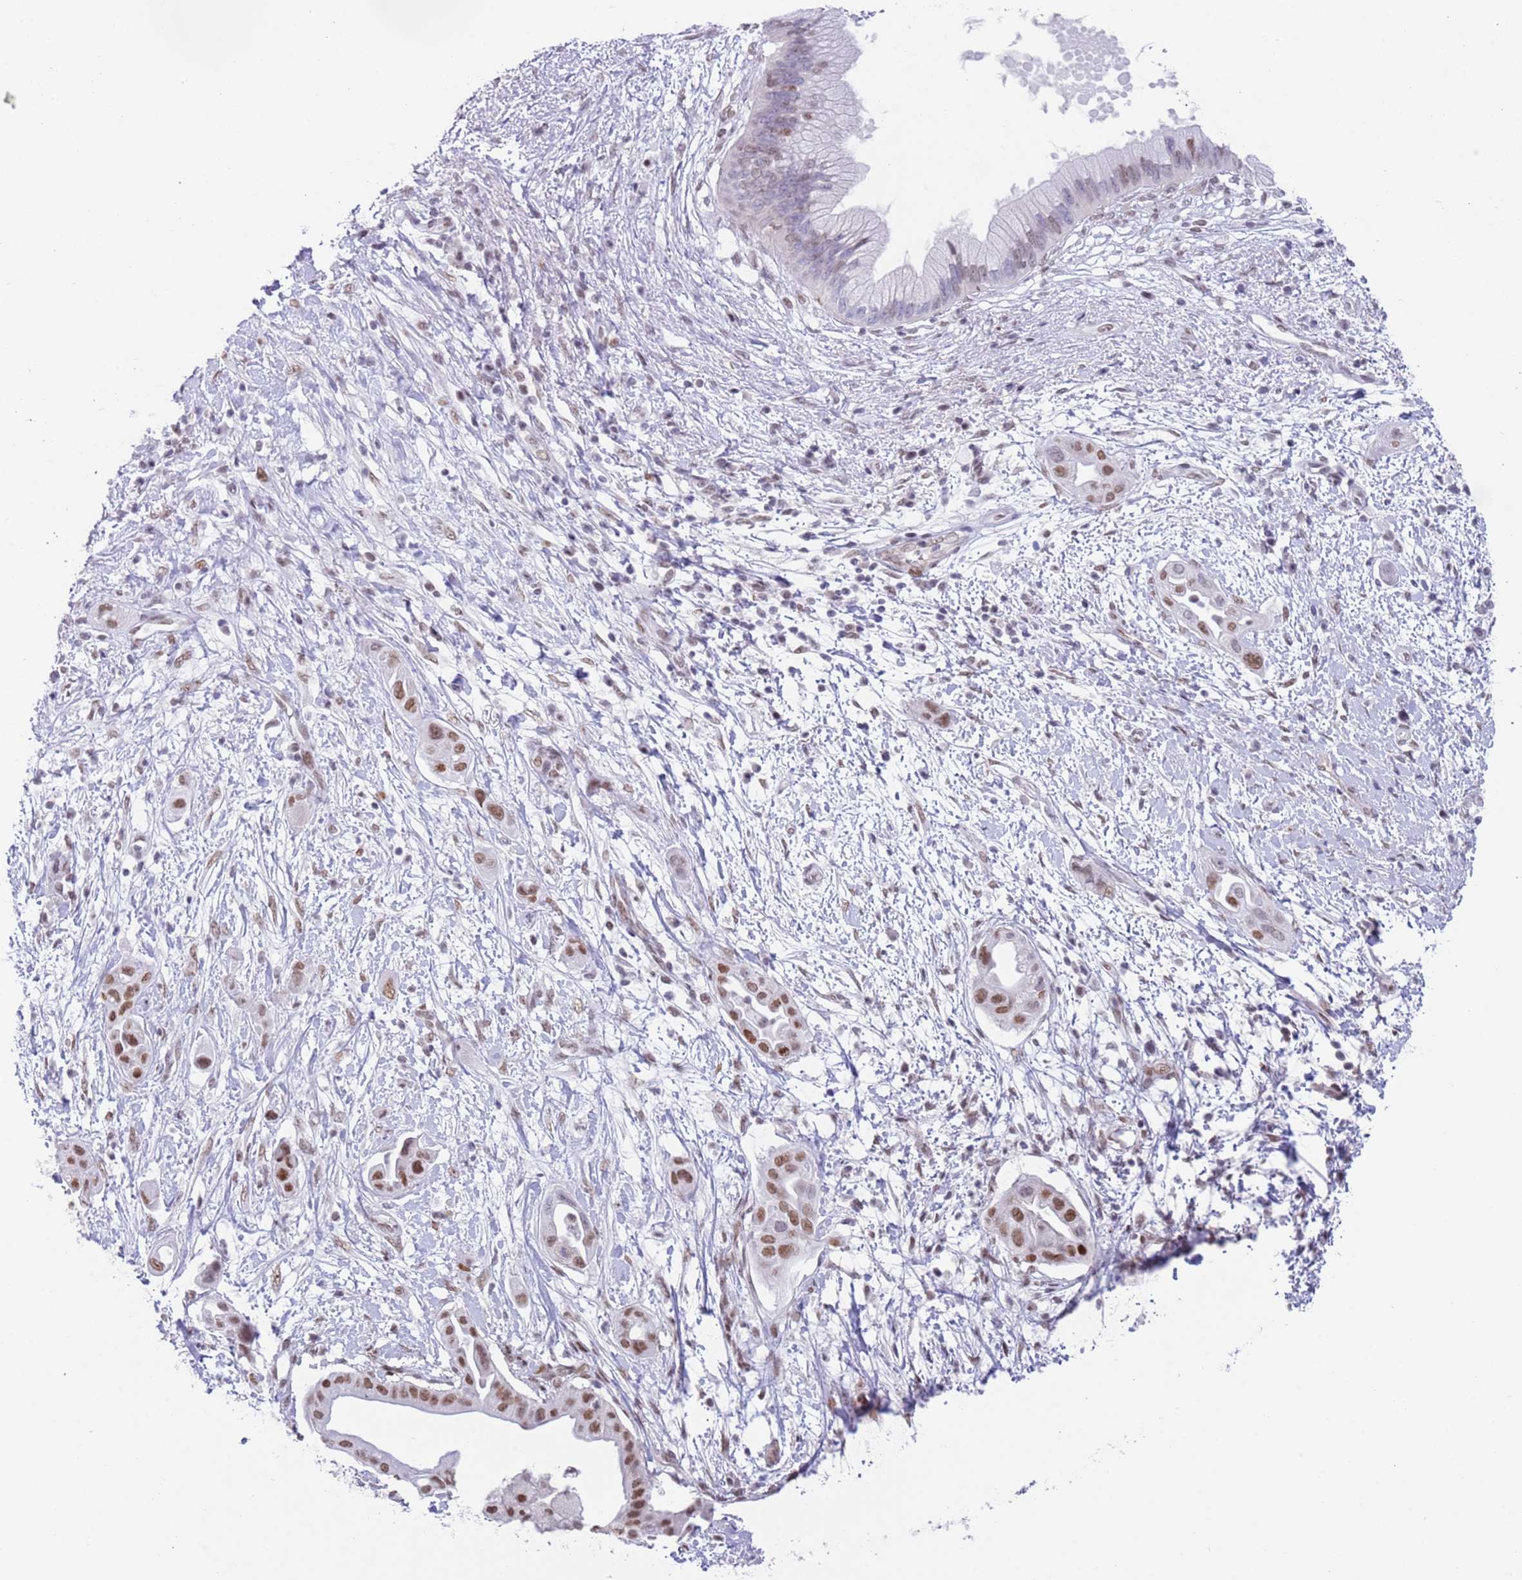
{"staining": {"intensity": "moderate", "quantity": ">75%", "location": "nuclear"}, "tissue": "pancreatic cancer", "cell_type": "Tumor cells", "image_type": "cancer", "snomed": [{"axis": "morphology", "description": "Adenocarcinoma, NOS"}, {"axis": "topography", "description": "Pancreas"}], "caption": "A high-resolution photomicrograph shows immunohistochemistry (IHC) staining of adenocarcinoma (pancreatic), which shows moderate nuclear staining in about >75% of tumor cells.", "gene": "ZNF382", "patient": {"sex": "male", "age": 68}}